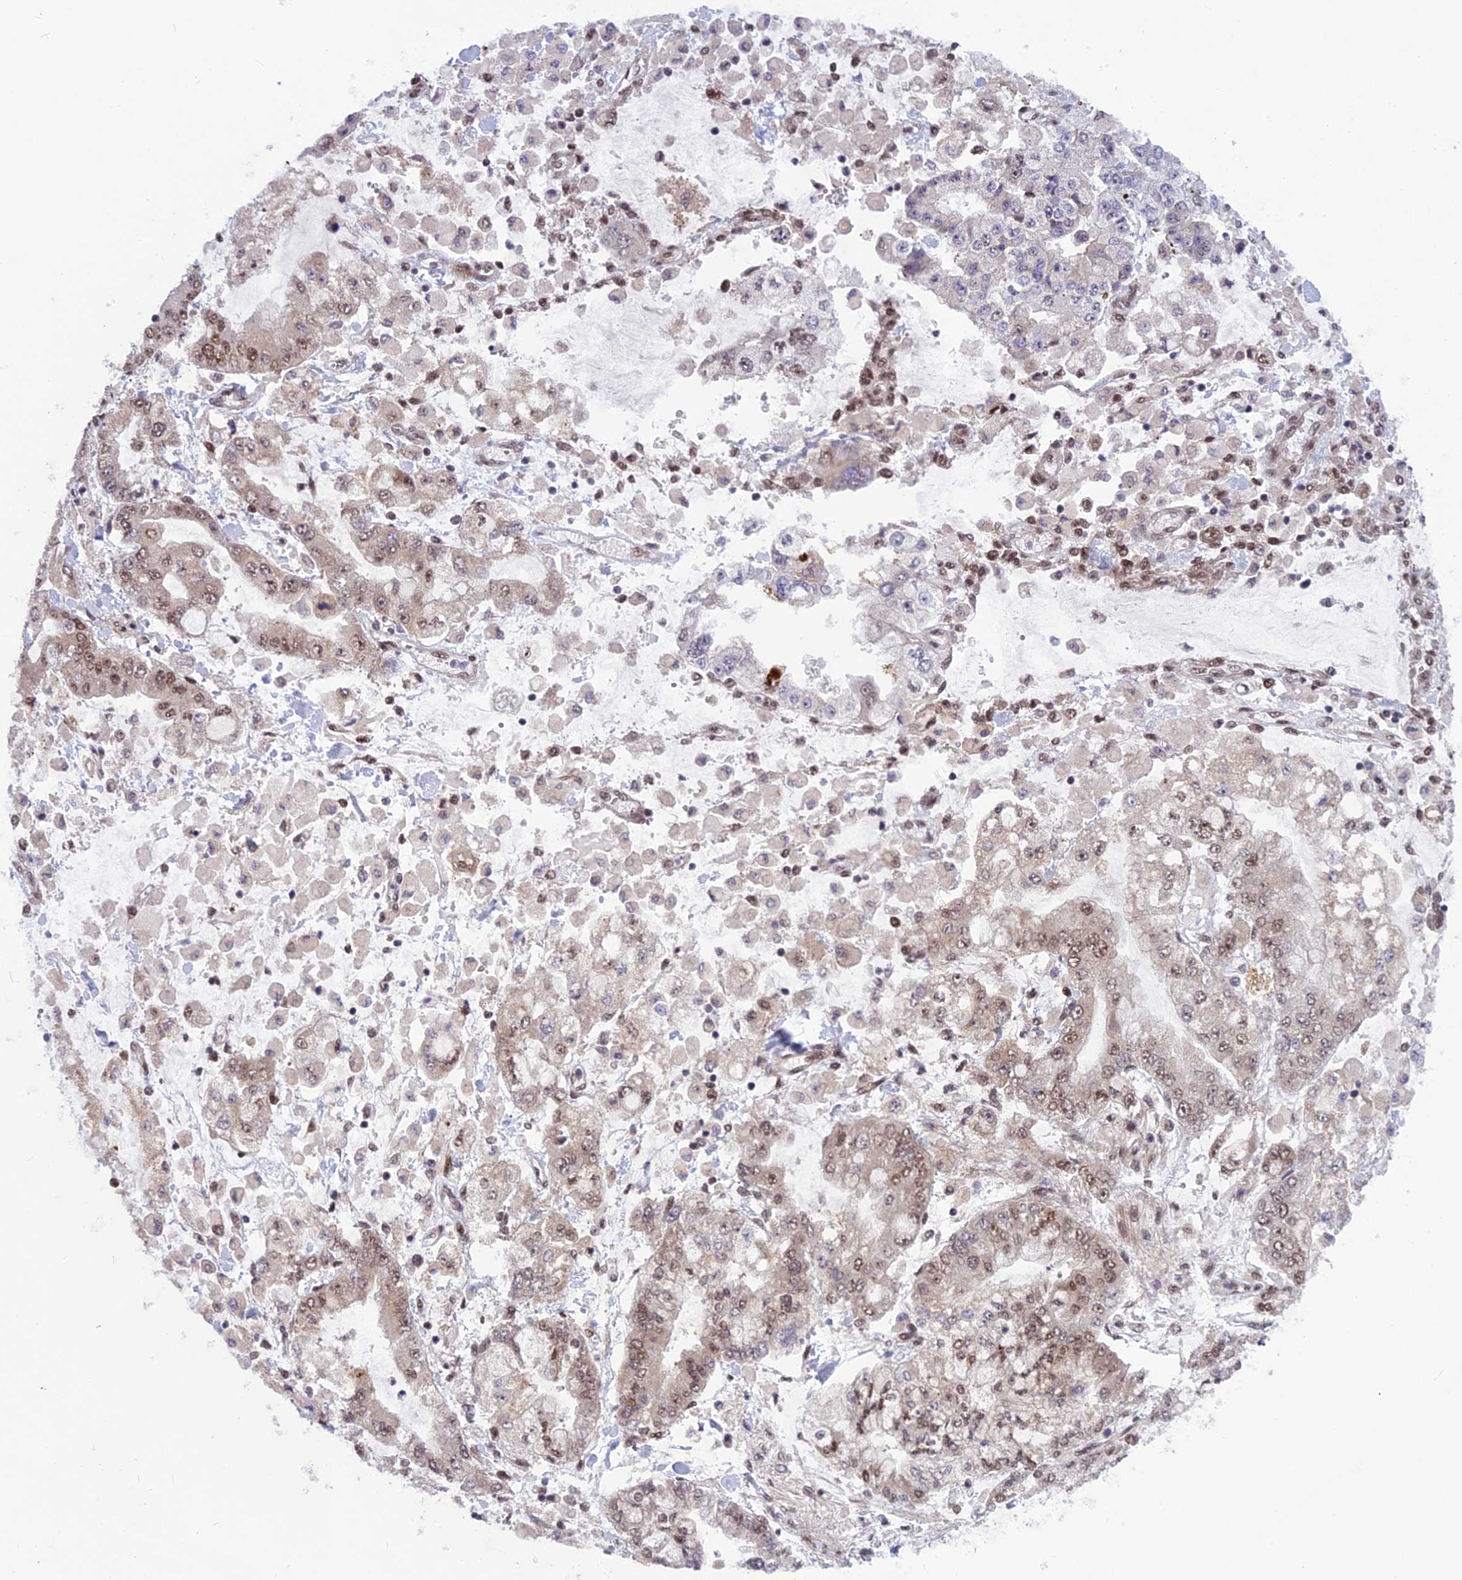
{"staining": {"intensity": "moderate", "quantity": ">75%", "location": "nuclear"}, "tissue": "stomach cancer", "cell_type": "Tumor cells", "image_type": "cancer", "snomed": [{"axis": "morphology", "description": "Normal tissue, NOS"}, {"axis": "morphology", "description": "Adenocarcinoma, NOS"}, {"axis": "topography", "description": "Stomach, upper"}, {"axis": "topography", "description": "Stomach"}], "caption": "Human stomach adenocarcinoma stained with a protein marker reveals moderate staining in tumor cells.", "gene": "RTRAF", "patient": {"sex": "male", "age": 76}}